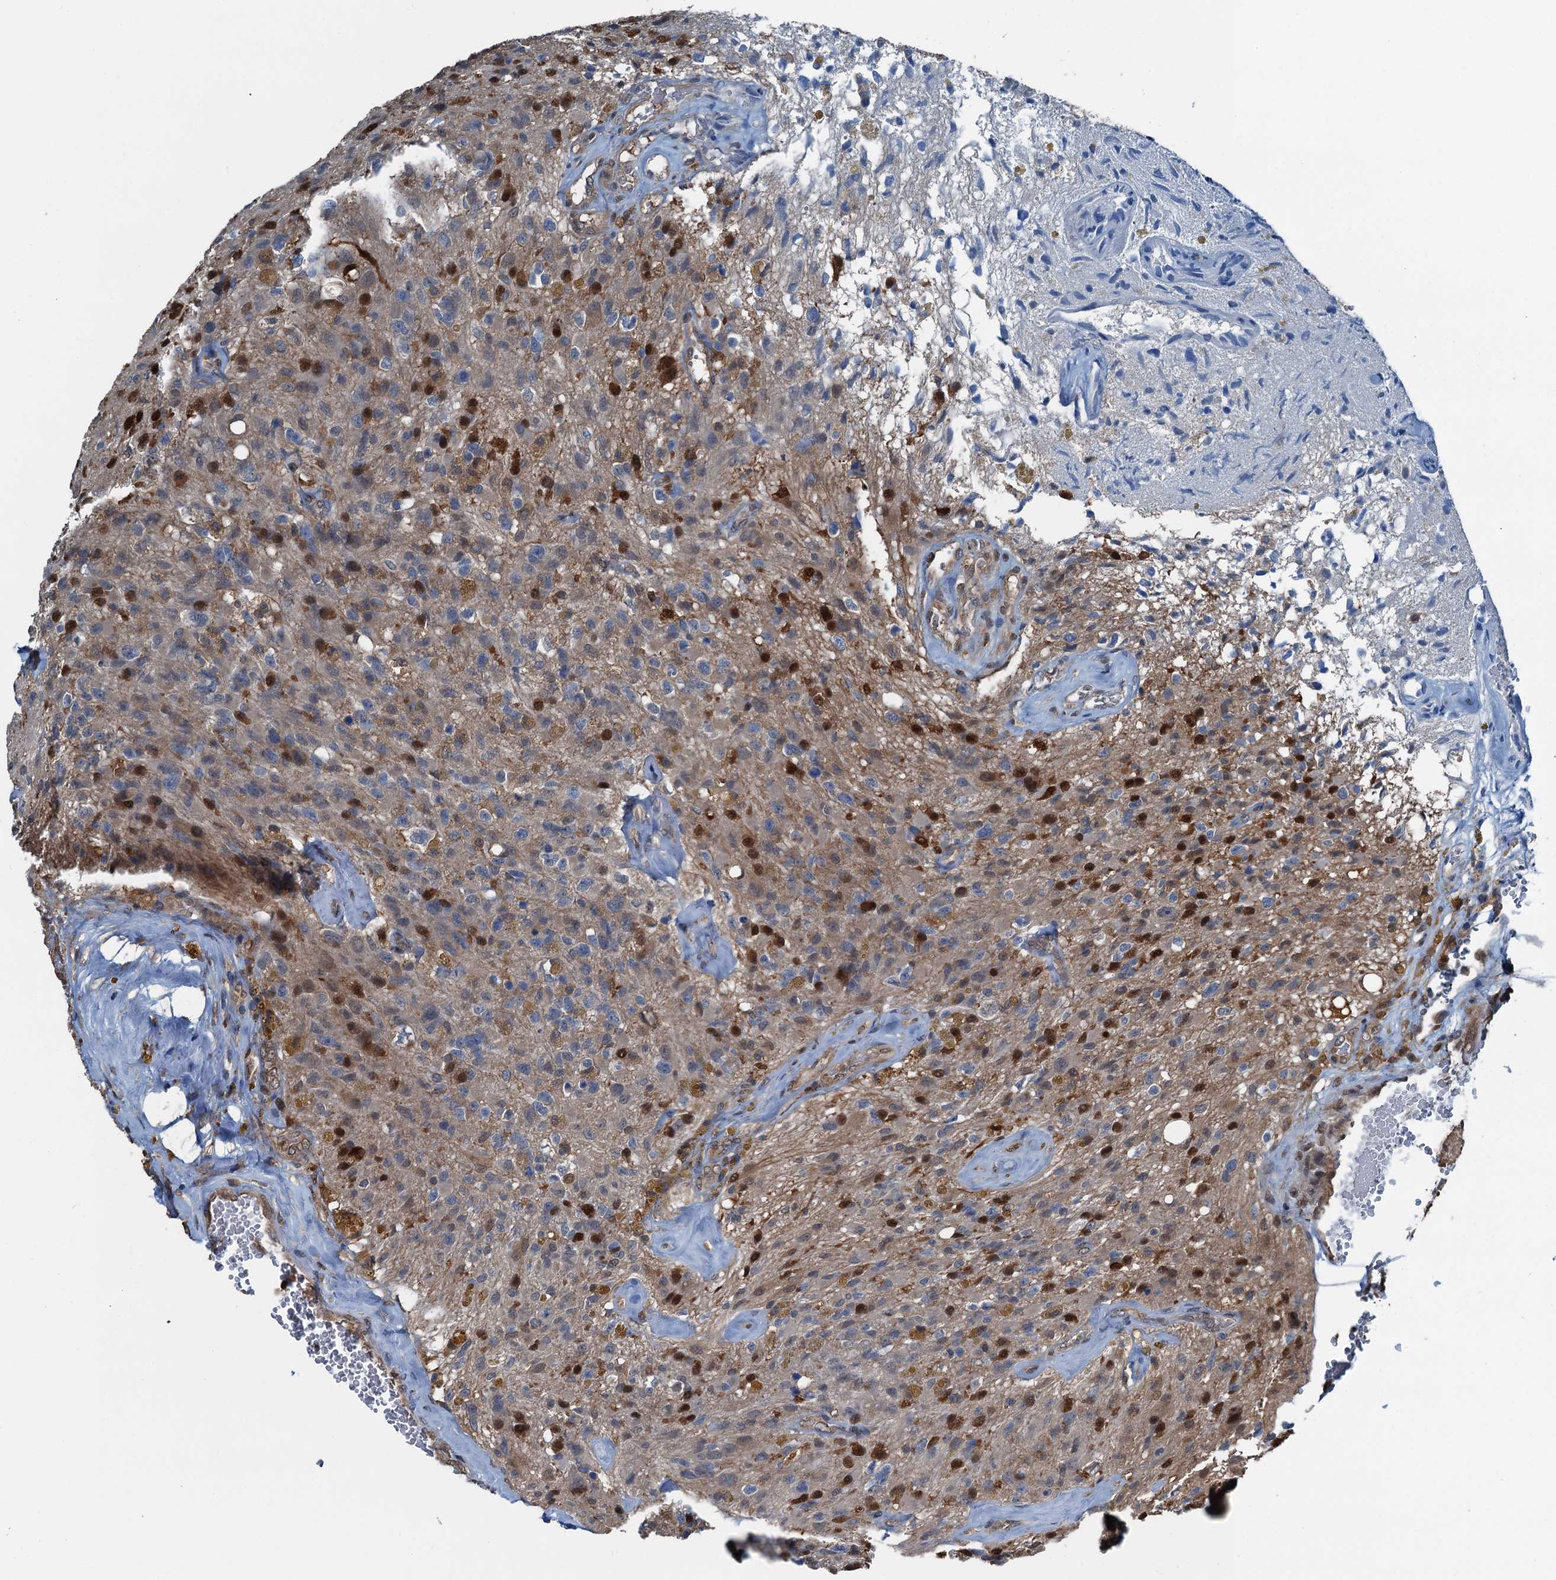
{"staining": {"intensity": "strong", "quantity": "25%-75%", "location": "cytoplasmic/membranous,nuclear"}, "tissue": "glioma", "cell_type": "Tumor cells", "image_type": "cancer", "snomed": [{"axis": "morphology", "description": "Glioma, malignant, High grade"}, {"axis": "topography", "description": "Brain"}], "caption": "Immunohistochemistry (IHC) photomicrograph of neoplastic tissue: human malignant glioma (high-grade) stained using immunohistochemistry demonstrates high levels of strong protein expression localized specifically in the cytoplasmic/membranous and nuclear of tumor cells, appearing as a cytoplasmic/membranous and nuclear brown color.", "gene": "RNH1", "patient": {"sex": "male", "age": 69}}